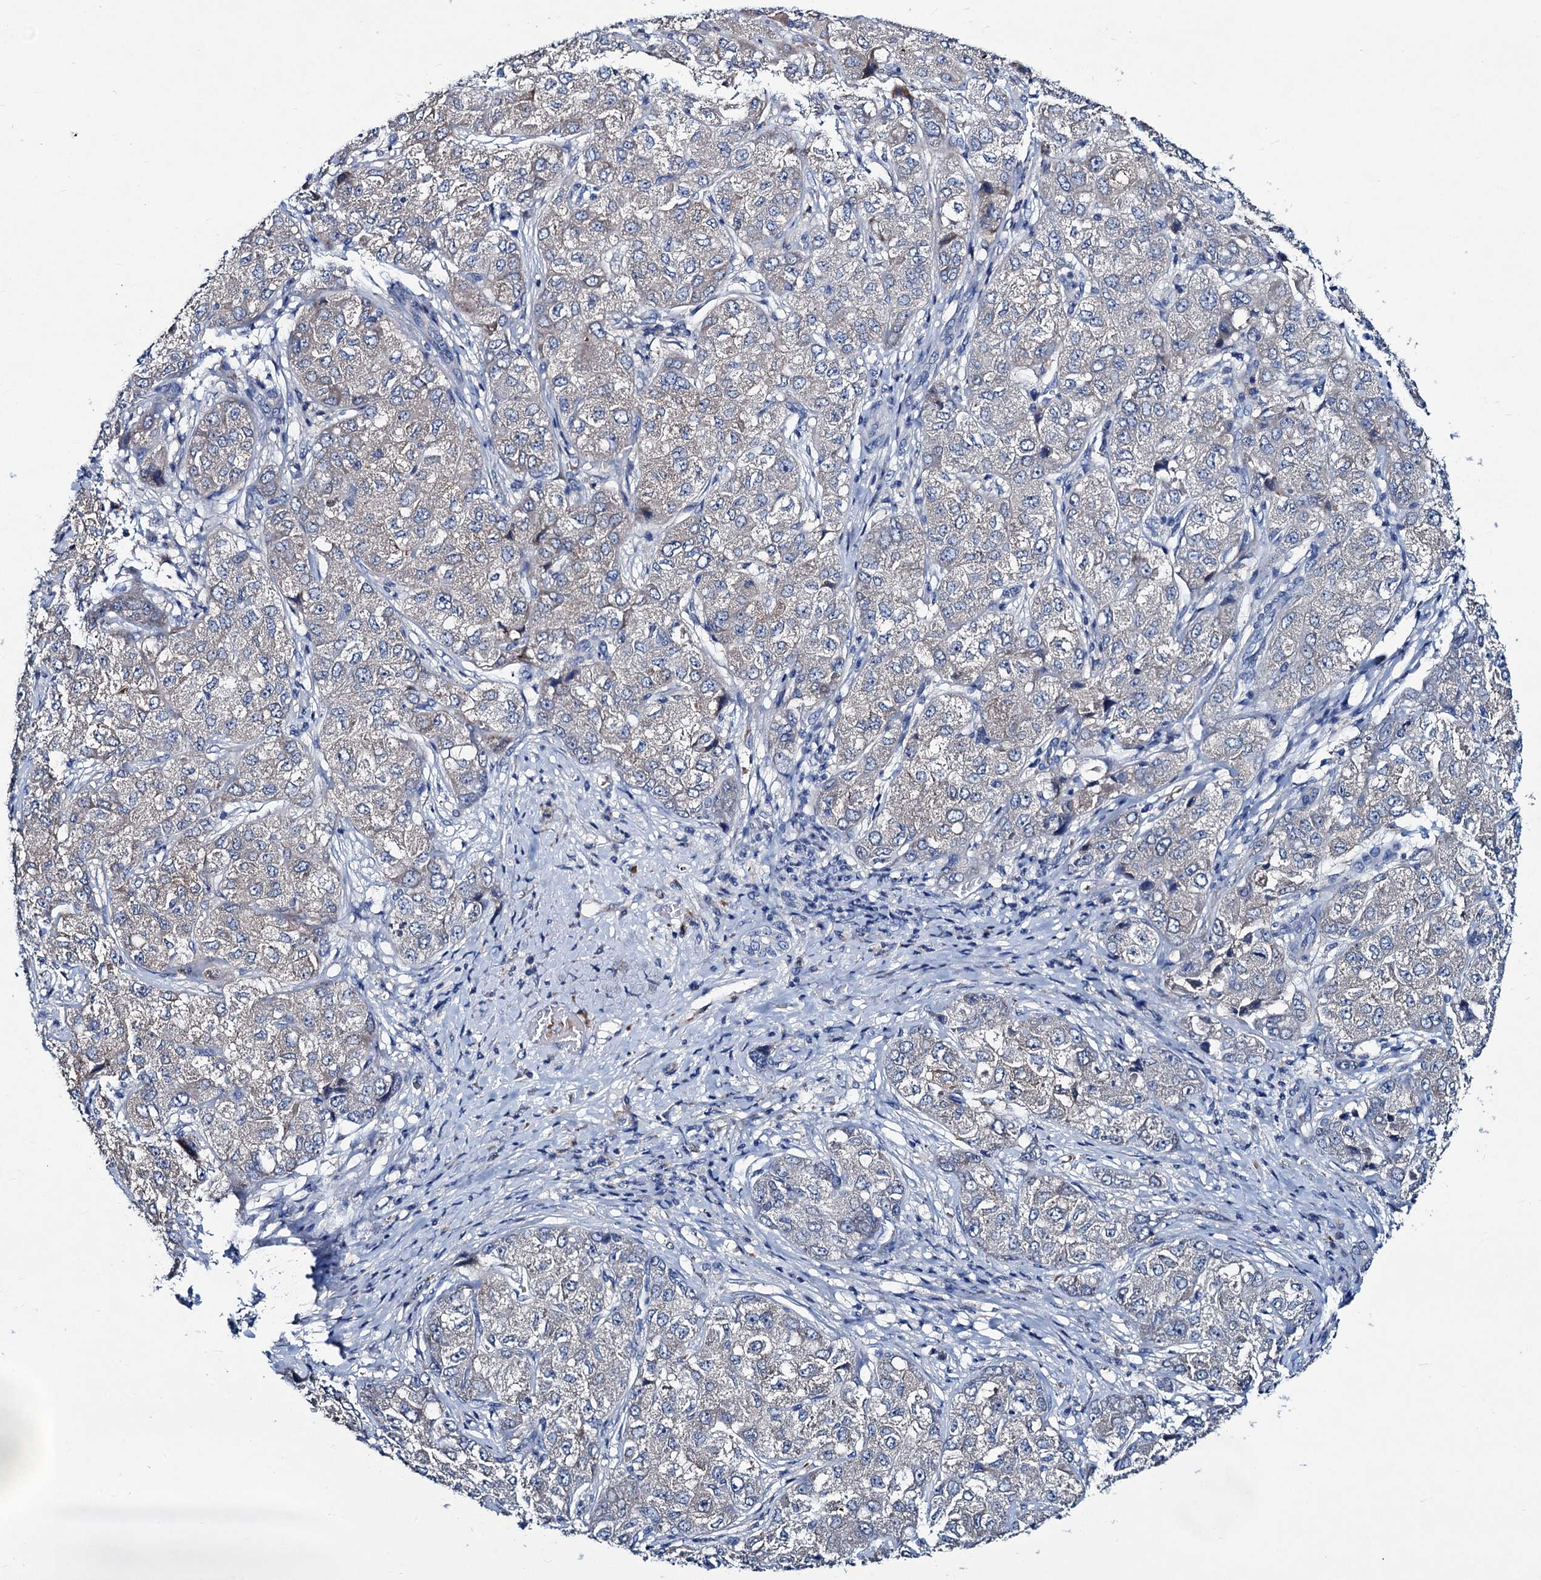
{"staining": {"intensity": "negative", "quantity": "none", "location": "none"}, "tissue": "liver cancer", "cell_type": "Tumor cells", "image_type": "cancer", "snomed": [{"axis": "morphology", "description": "Carcinoma, Hepatocellular, NOS"}, {"axis": "topography", "description": "Liver"}], "caption": "An IHC image of liver cancer is shown. There is no staining in tumor cells of liver cancer. (Stains: DAB IHC with hematoxylin counter stain, Microscopy: brightfield microscopy at high magnification).", "gene": "RTKN2", "patient": {"sex": "male", "age": 80}}